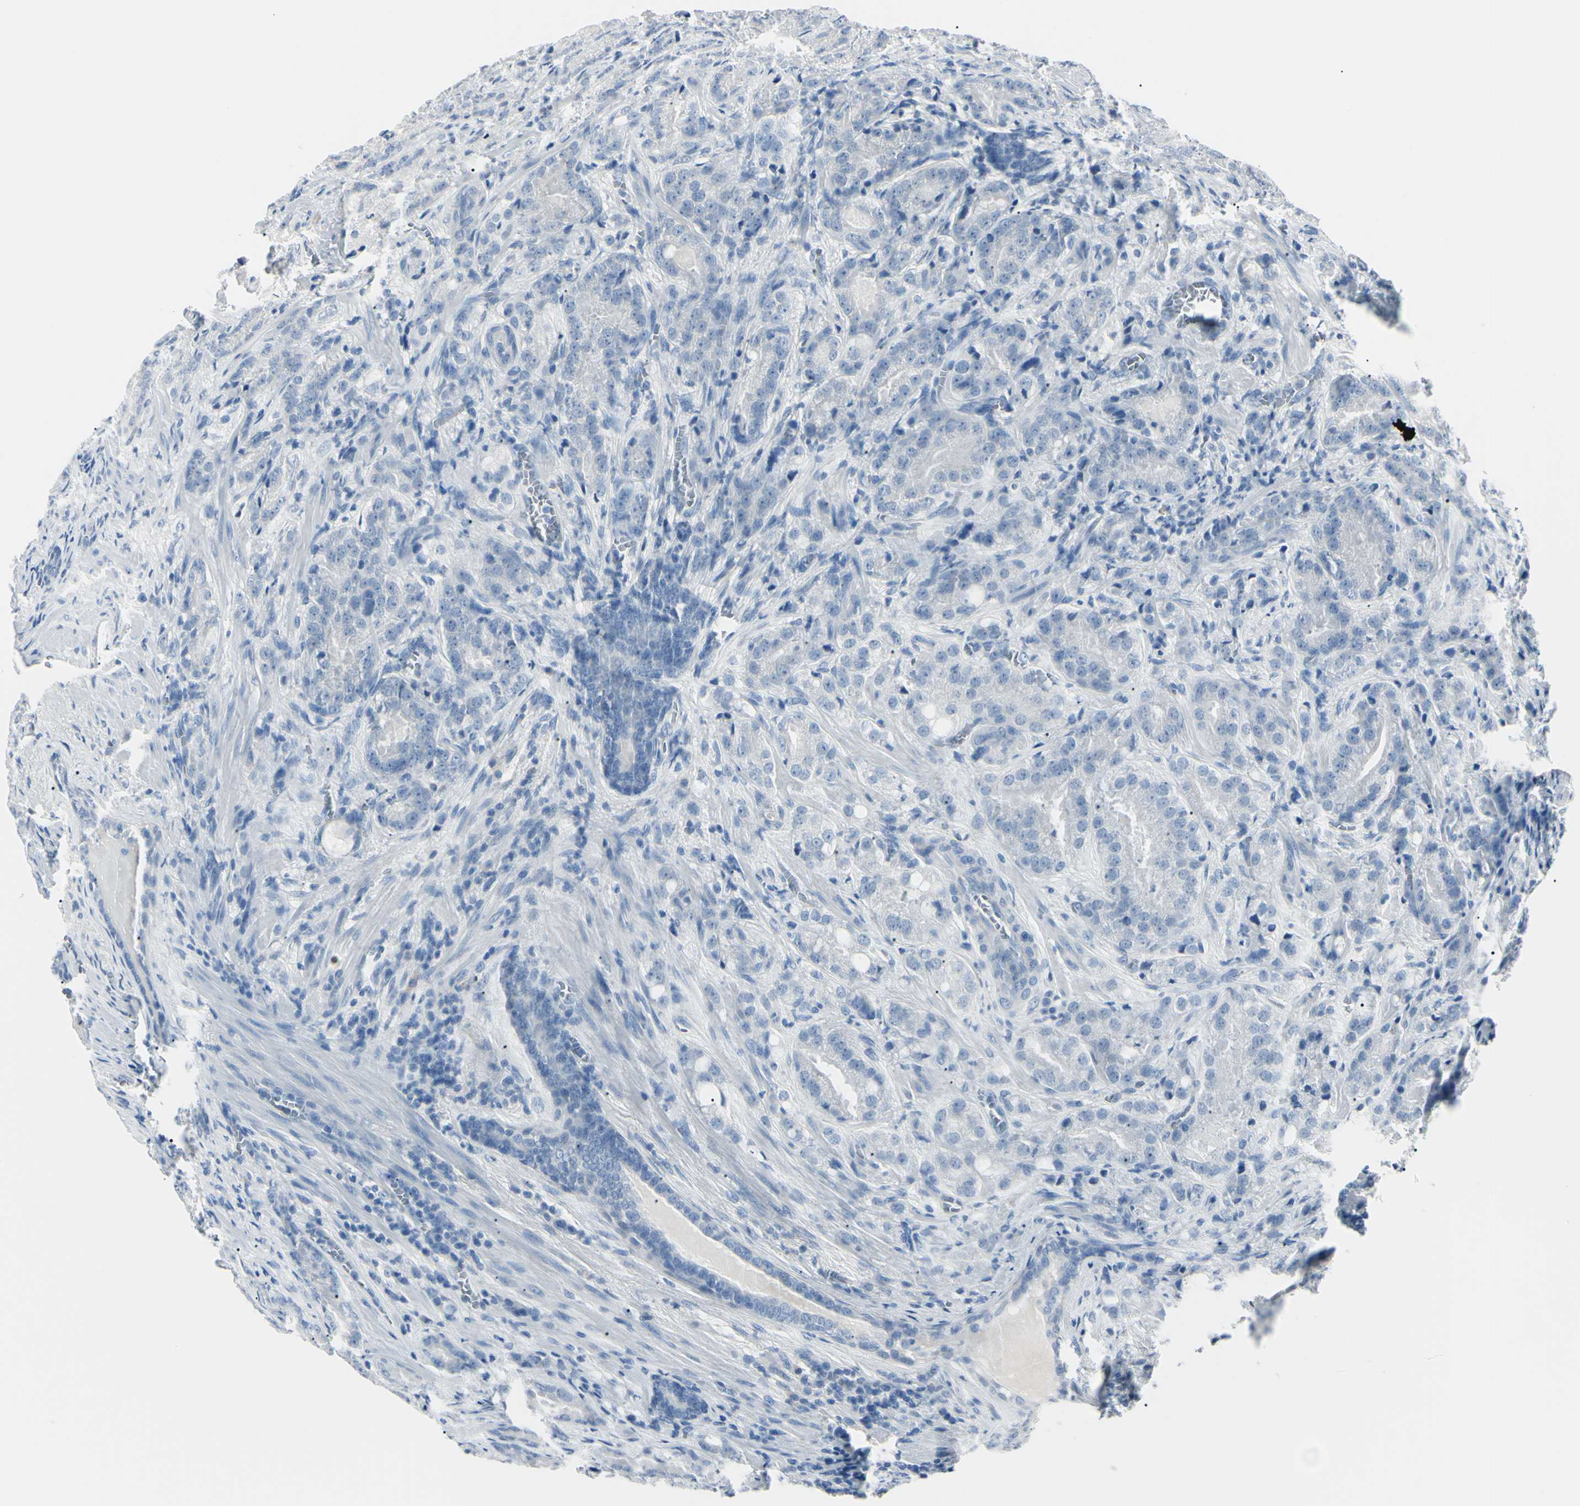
{"staining": {"intensity": "negative", "quantity": "none", "location": "none"}, "tissue": "prostate cancer", "cell_type": "Tumor cells", "image_type": "cancer", "snomed": [{"axis": "morphology", "description": "Adenocarcinoma, High grade"}, {"axis": "topography", "description": "Prostate"}], "caption": "Tumor cells show no significant staining in prostate cancer.", "gene": "CA2", "patient": {"sex": "male", "age": 64}}